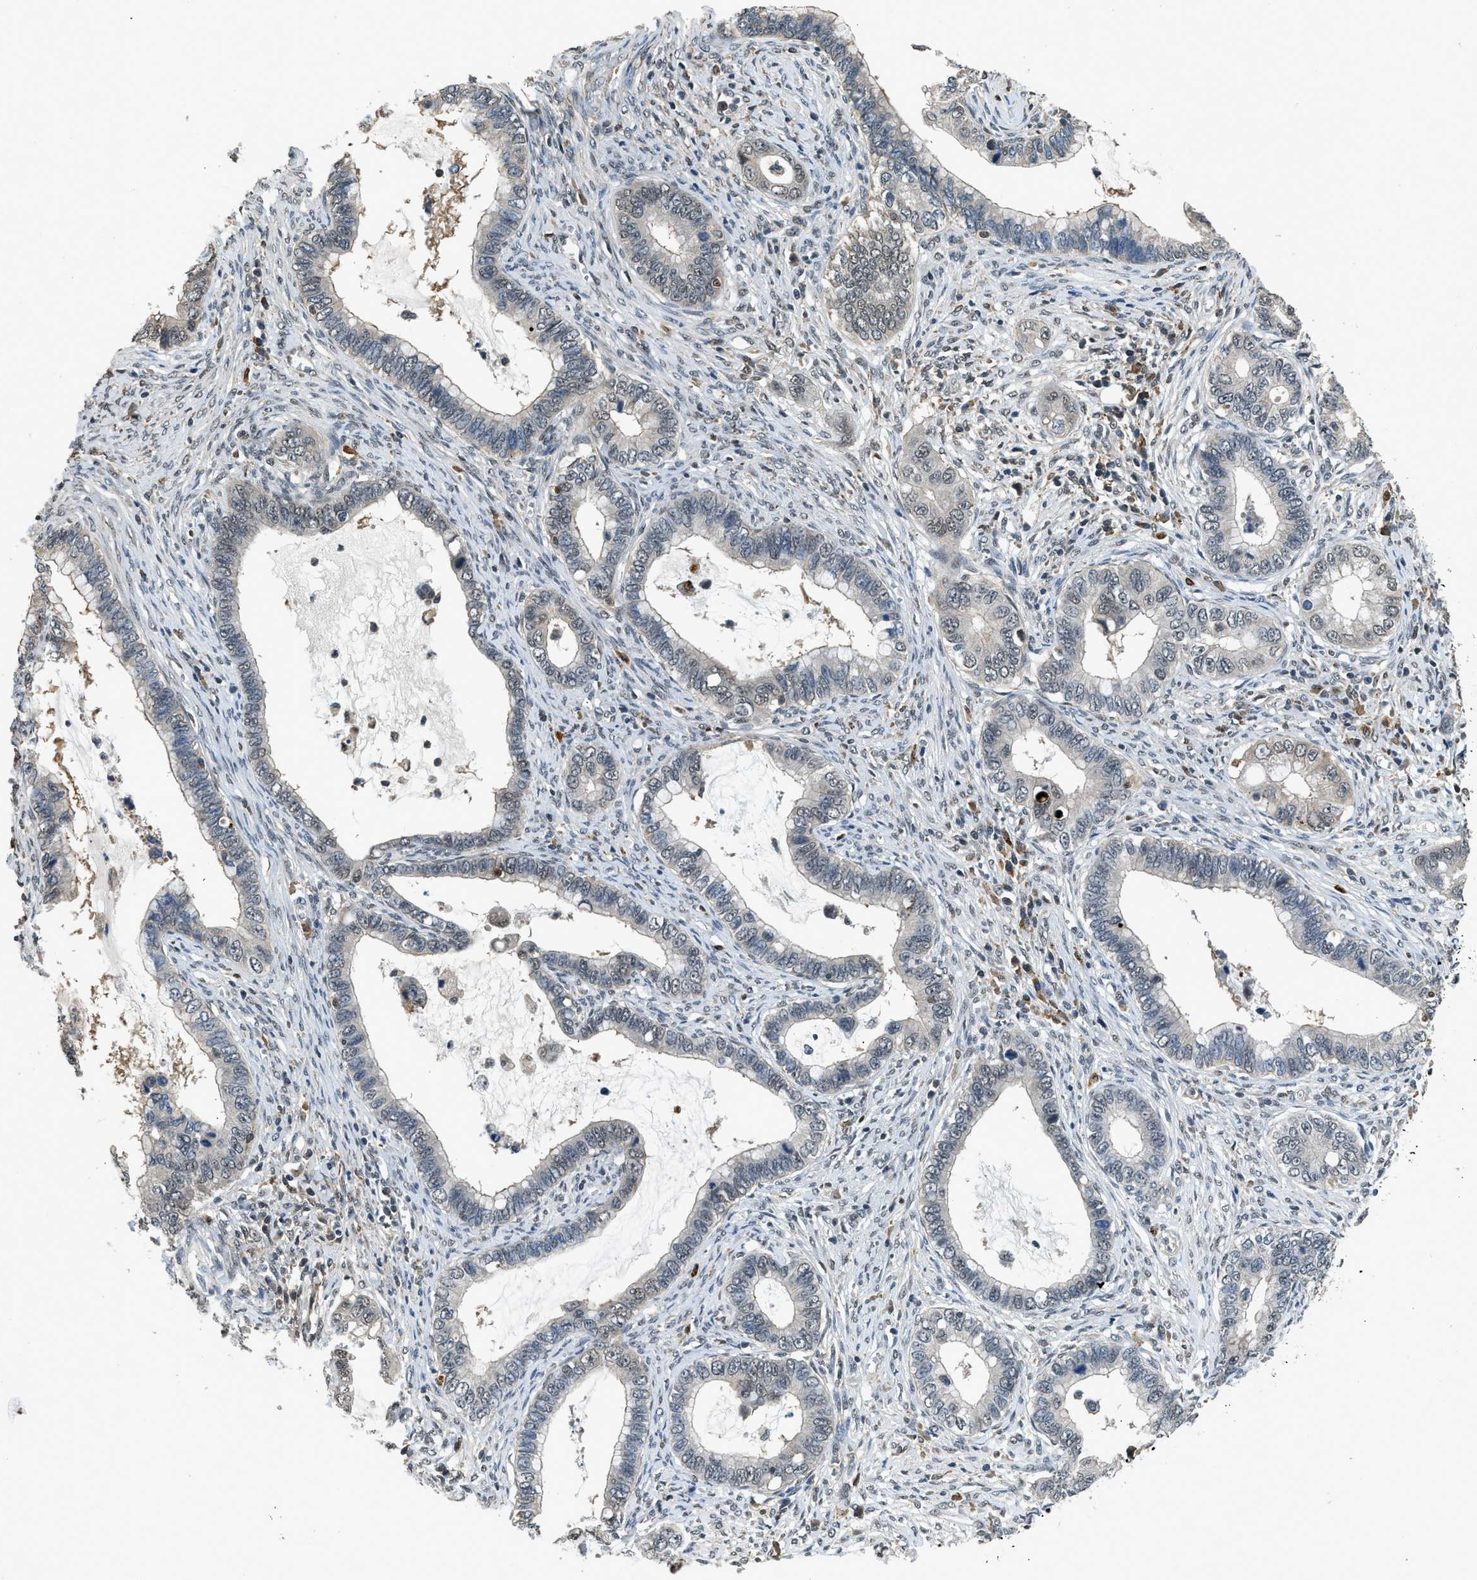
{"staining": {"intensity": "negative", "quantity": "none", "location": "none"}, "tissue": "cervical cancer", "cell_type": "Tumor cells", "image_type": "cancer", "snomed": [{"axis": "morphology", "description": "Adenocarcinoma, NOS"}, {"axis": "topography", "description": "Cervix"}], "caption": "Image shows no significant protein positivity in tumor cells of cervical cancer. The staining is performed using DAB brown chromogen with nuclei counter-stained in using hematoxylin.", "gene": "SLC15A4", "patient": {"sex": "female", "age": 44}}